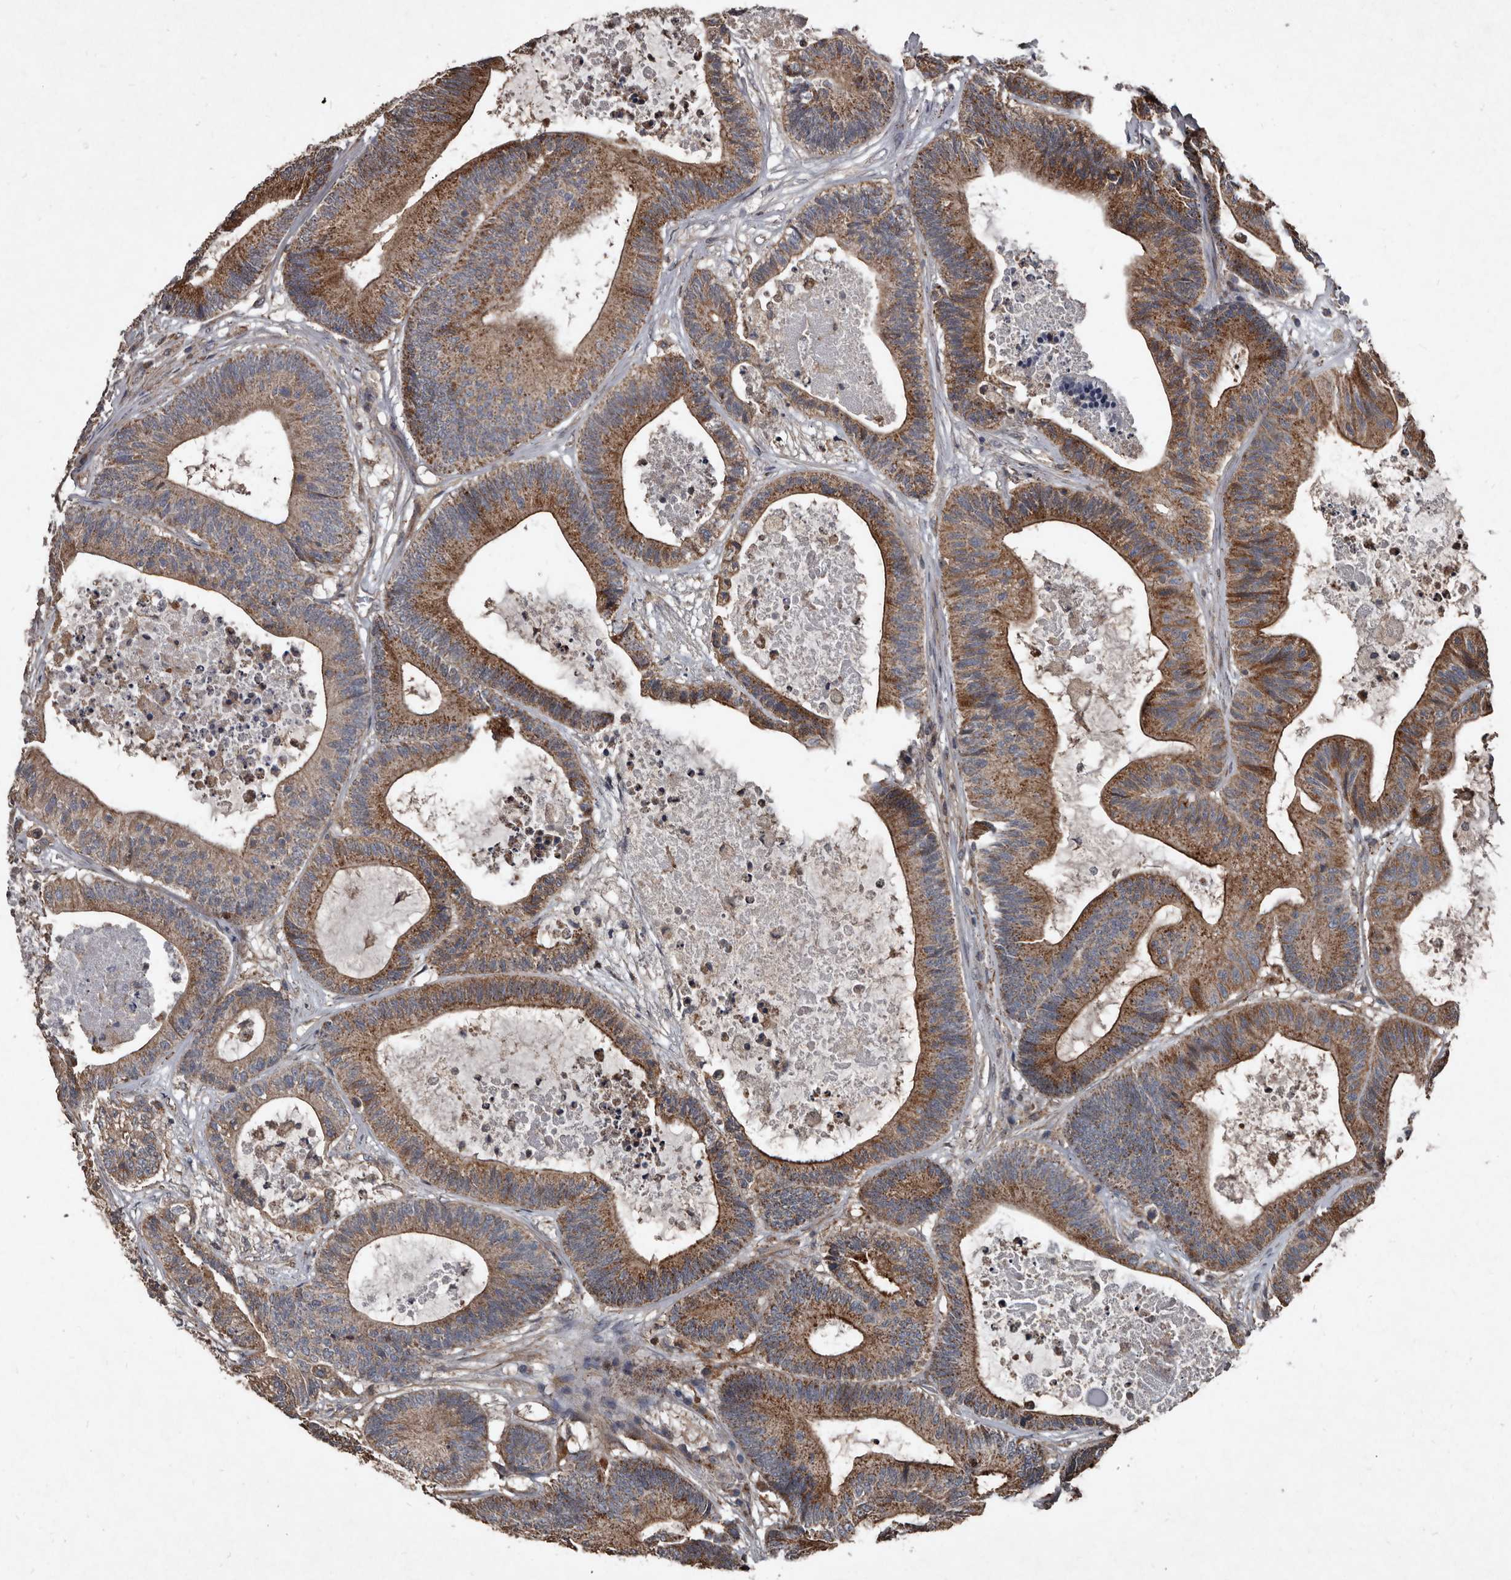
{"staining": {"intensity": "moderate", "quantity": ">75%", "location": "cytoplasmic/membranous"}, "tissue": "colorectal cancer", "cell_type": "Tumor cells", "image_type": "cancer", "snomed": [{"axis": "morphology", "description": "Adenocarcinoma, NOS"}, {"axis": "topography", "description": "Colon"}], "caption": "The photomicrograph reveals staining of colorectal cancer (adenocarcinoma), revealing moderate cytoplasmic/membranous protein expression (brown color) within tumor cells.", "gene": "GREB1", "patient": {"sex": "female", "age": 84}}